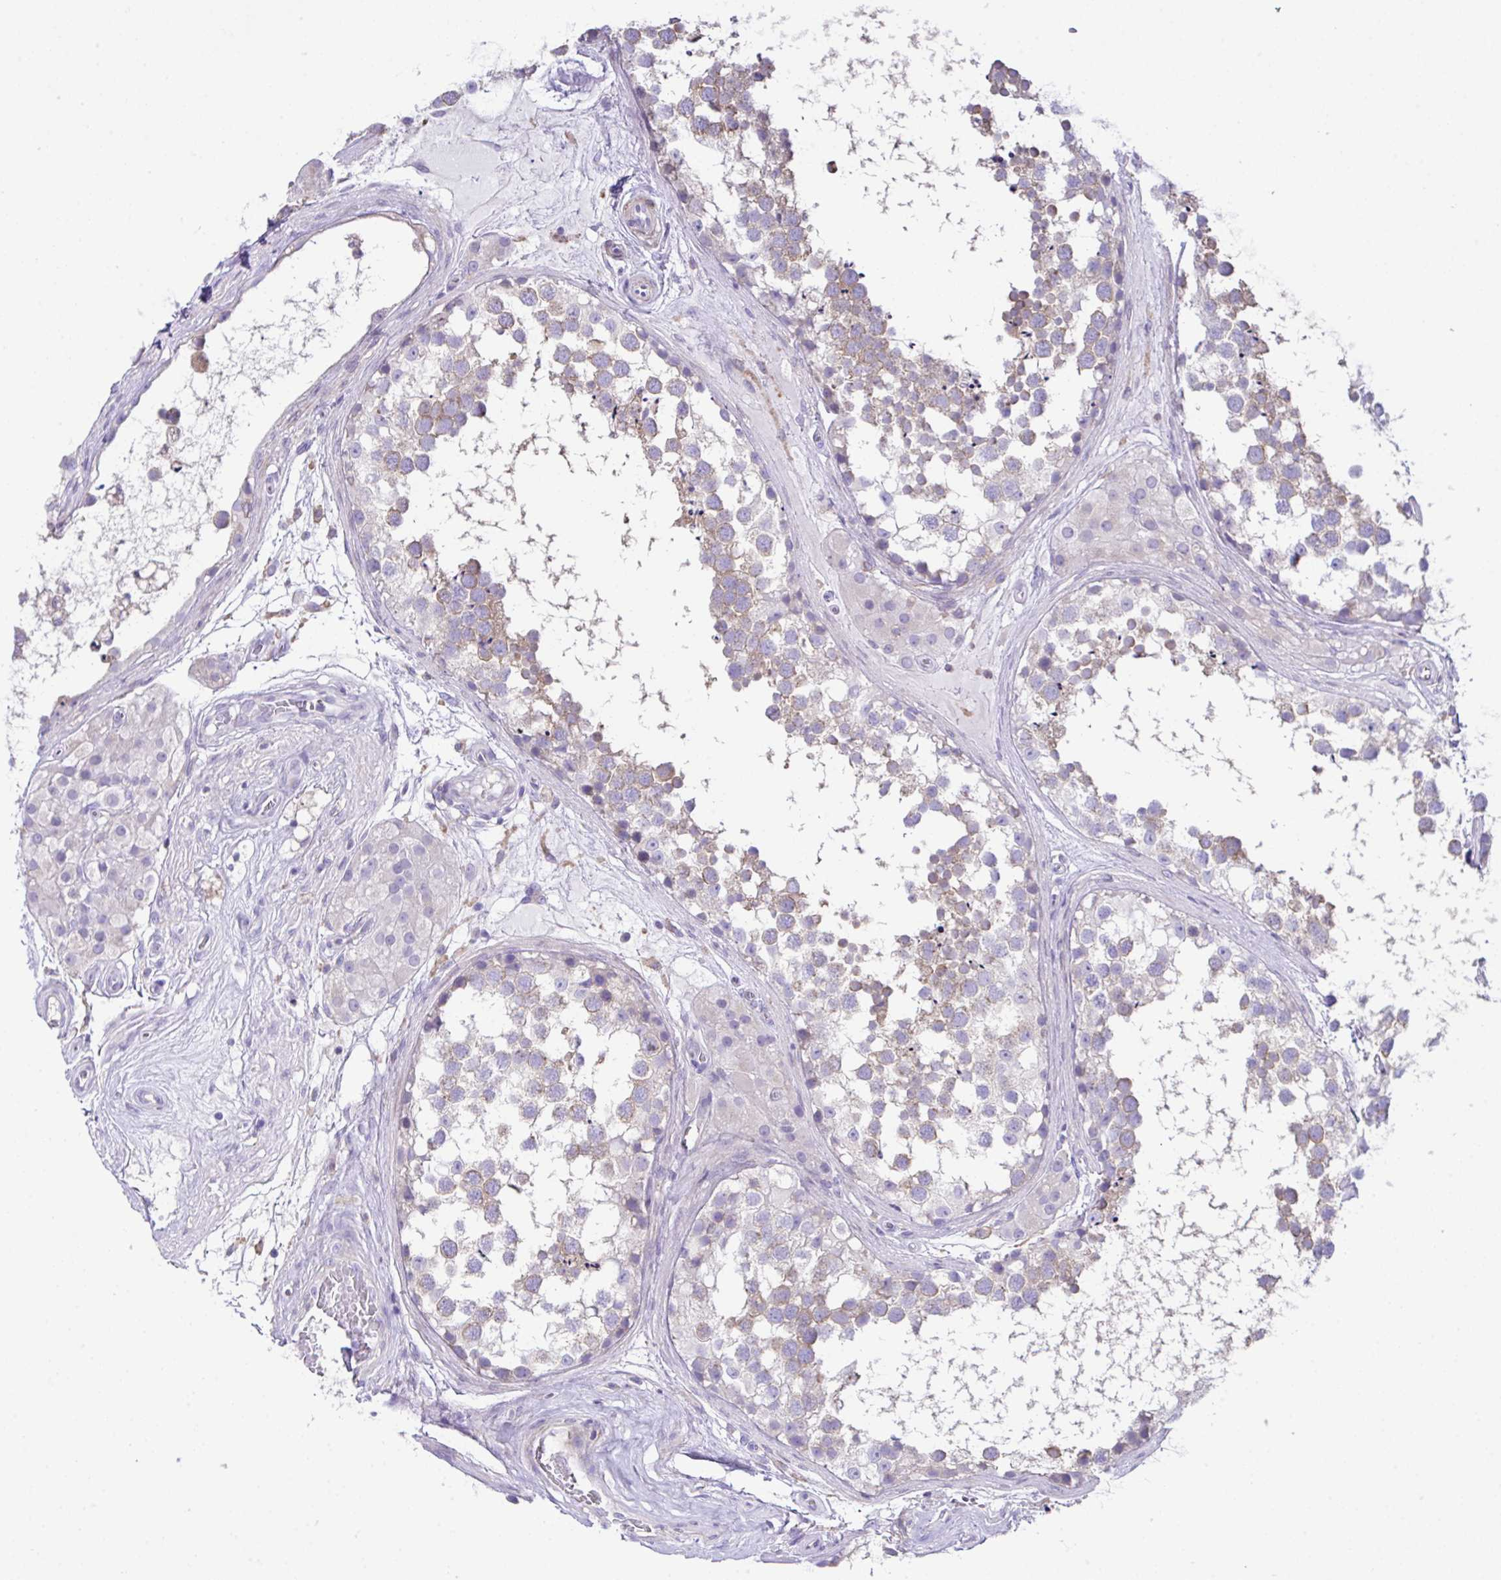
{"staining": {"intensity": "moderate", "quantity": "25%-75%", "location": "cytoplasmic/membranous"}, "tissue": "testis", "cell_type": "Cells in seminiferous ducts", "image_type": "normal", "snomed": [{"axis": "morphology", "description": "Normal tissue, NOS"}, {"axis": "morphology", "description": "Seminoma, NOS"}, {"axis": "topography", "description": "Testis"}], "caption": "A photomicrograph showing moderate cytoplasmic/membranous staining in about 25%-75% of cells in seminiferous ducts in normal testis, as visualized by brown immunohistochemical staining.", "gene": "OR4P4", "patient": {"sex": "male", "age": 65}}